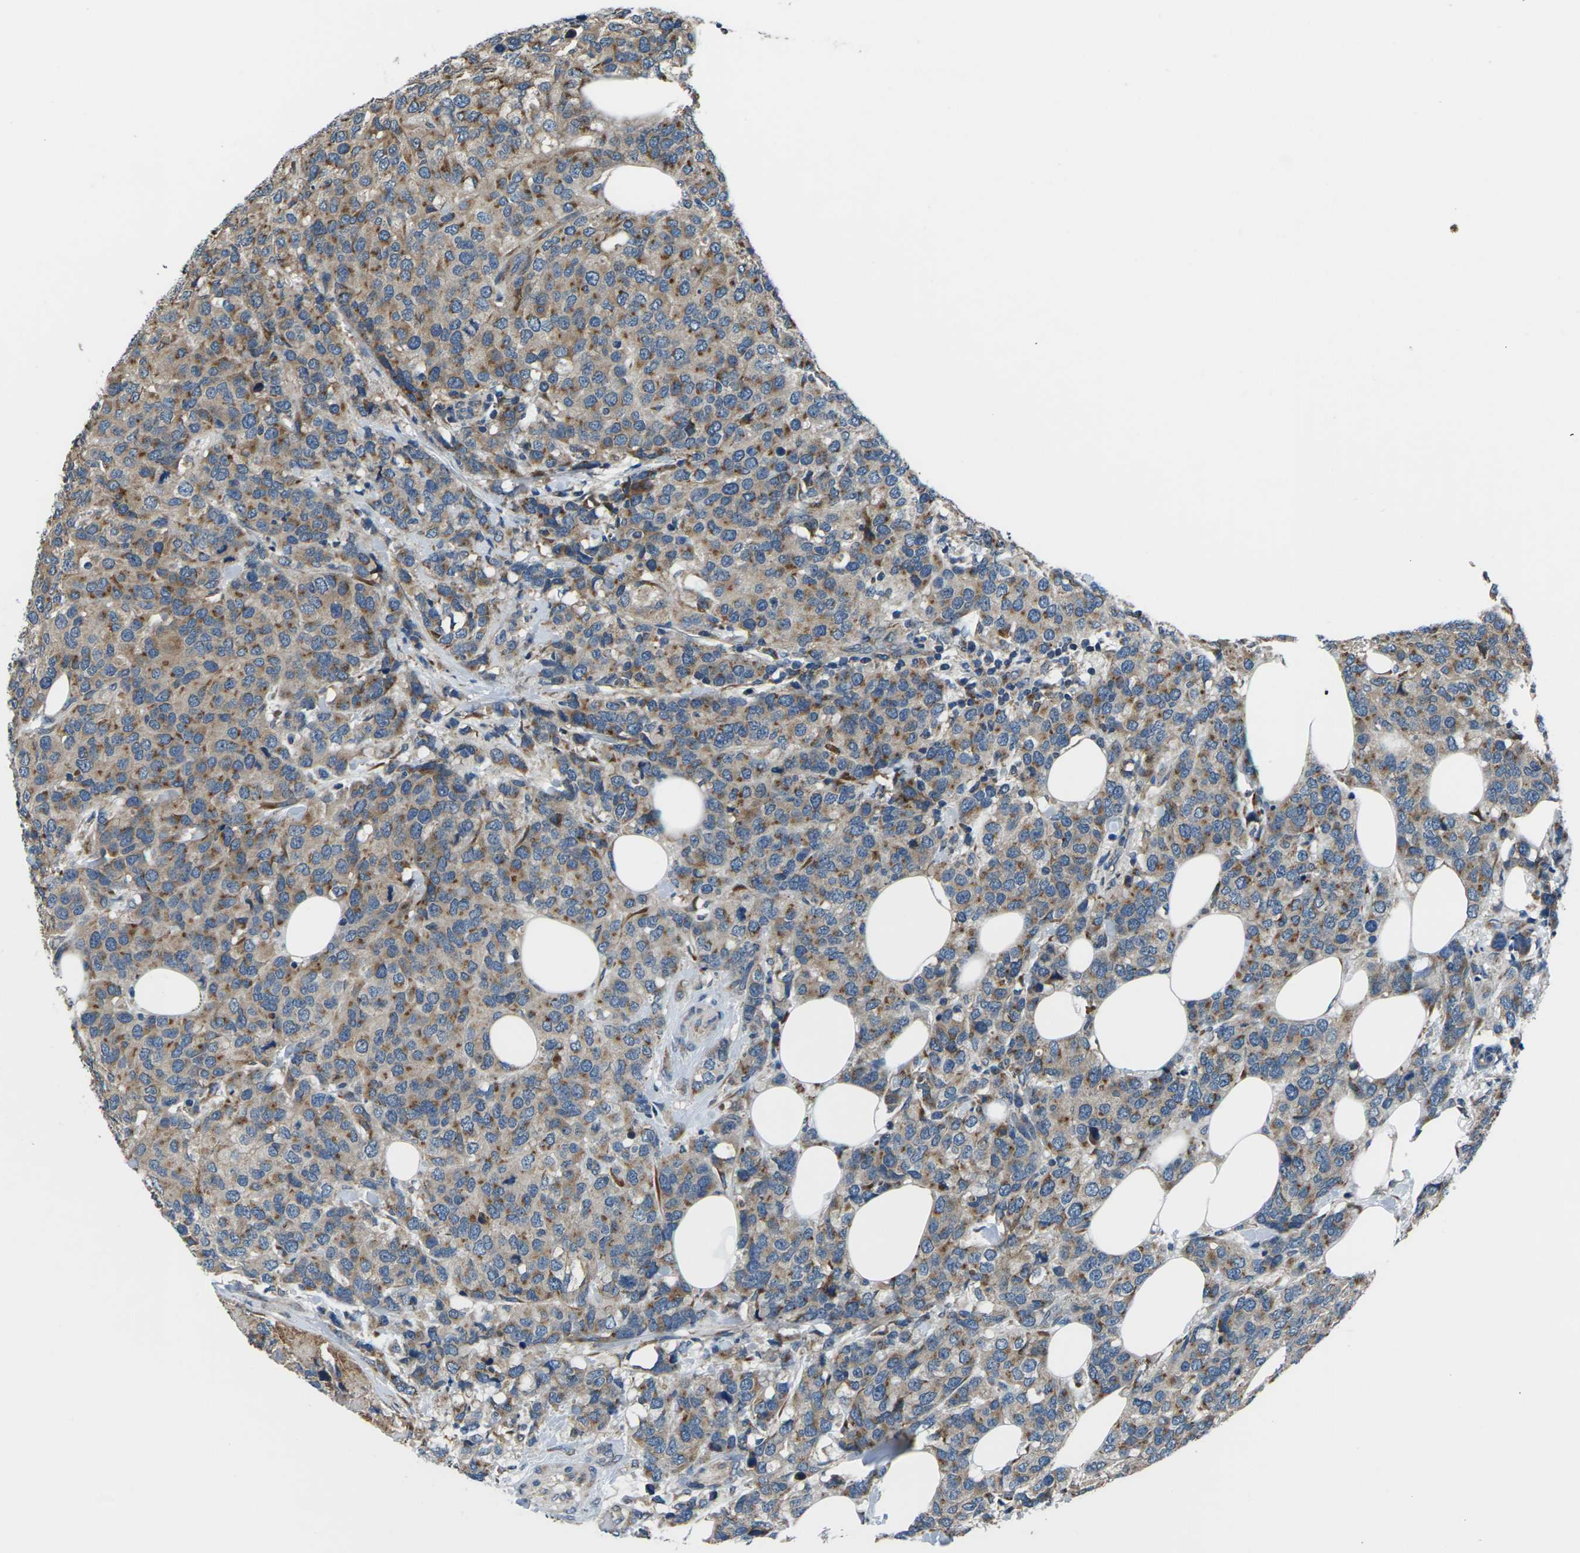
{"staining": {"intensity": "moderate", "quantity": ">75%", "location": "cytoplasmic/membranous"}, "tissue": "breast cancer", "cell_type": "Tumor cells", "image_type": "cancer", "snomed": [{"axis": "morphology", "description": "Lobular carcinoma"}, {"axis": "topography", "description": "Breast"}], "caption": "A histopathology image of human breast cancer (lobular carcinoma) stained for a protein shows moderate cytoplasmic/membranous brown staining in tumor cells. The staining was performed using DAB (3,3'-diaminobenzidine) to visualize the protein expression in brown, while the nuclei were stained in blue with hematoxylin (Magnification: 20x).", "gene": "GABRP", "patient": {"sex": "female", "age": 59}}